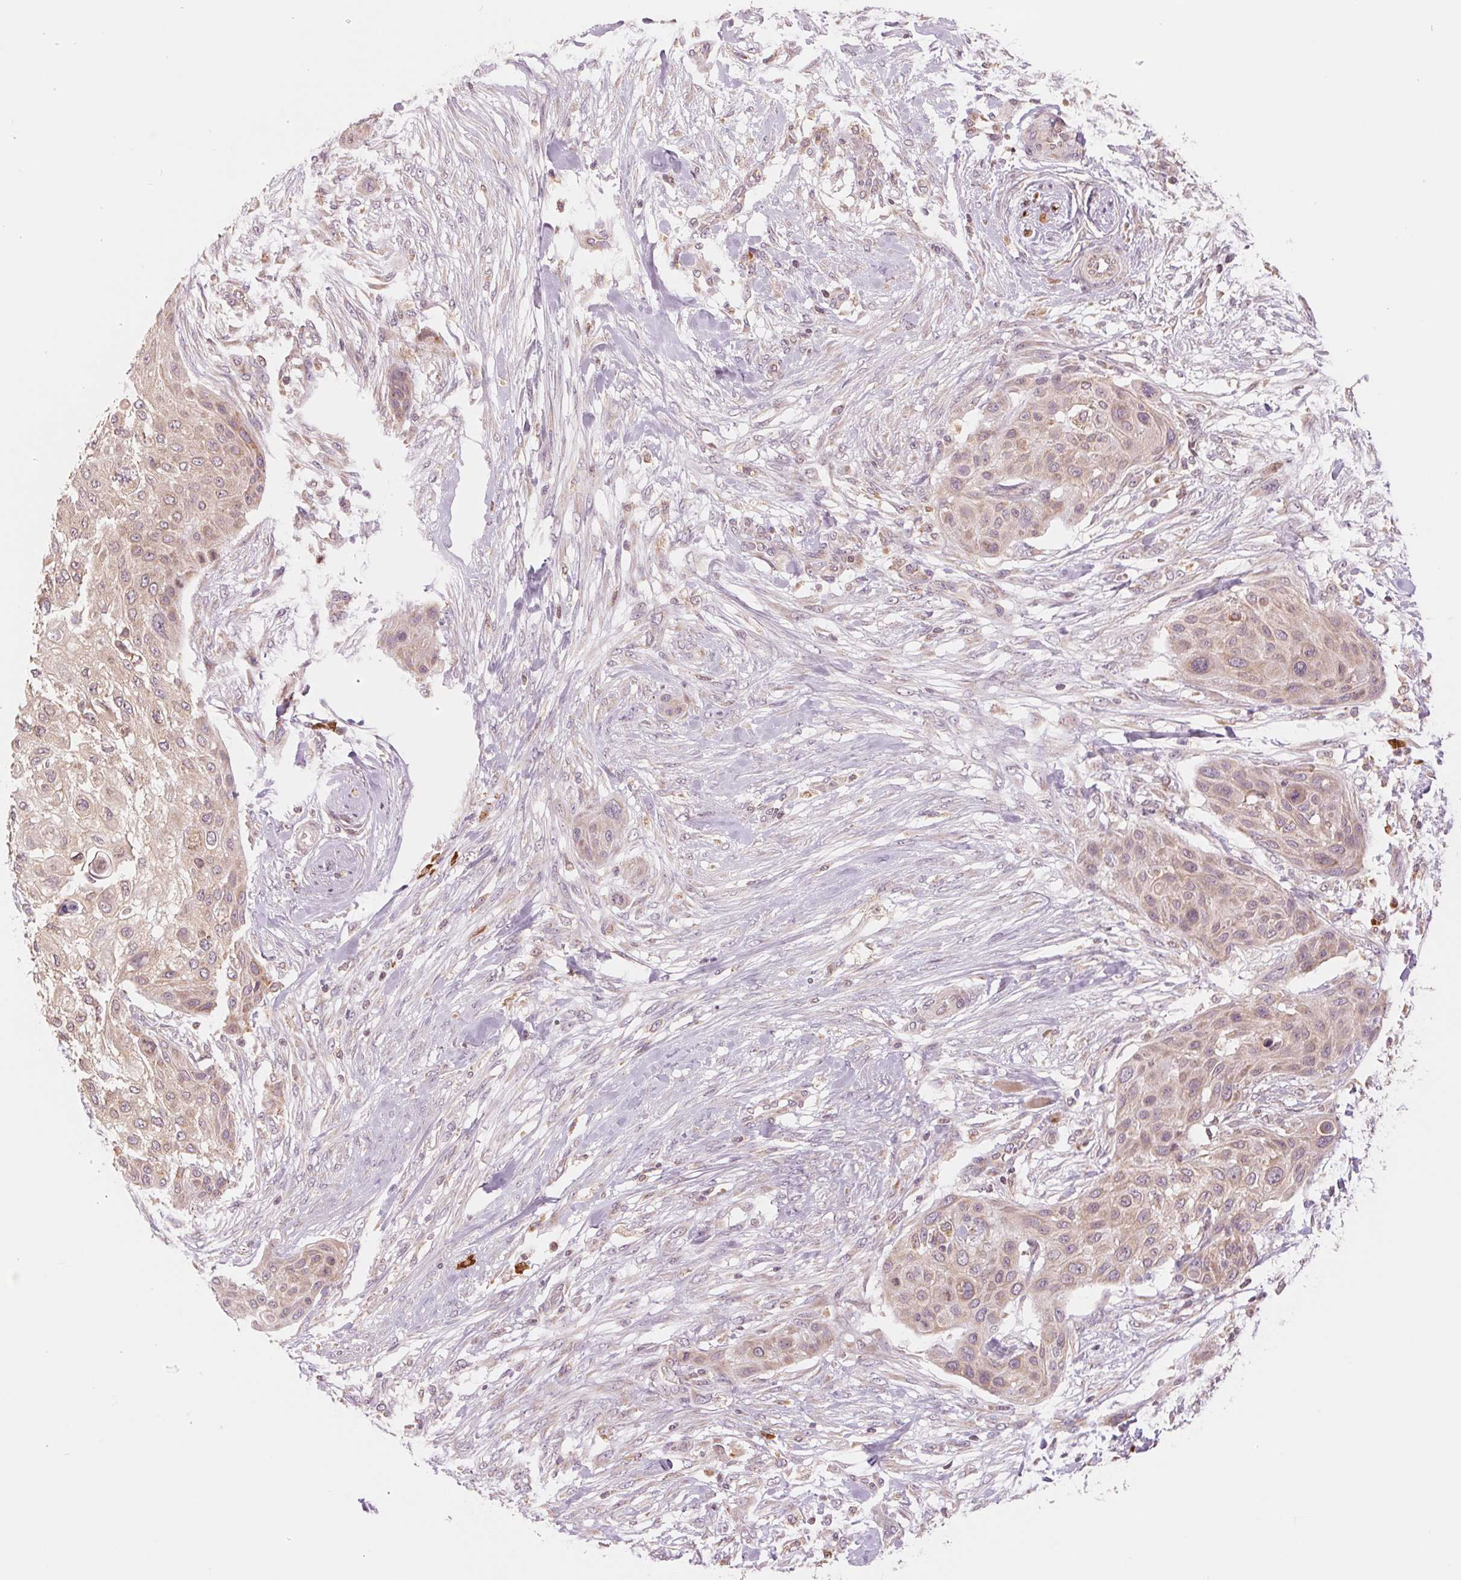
{"staining": {"intensity": "weak", "quantity": ">75%", "location": "cytoplasmic/membranous"}, "tissue": "skin cancer", "cell_type": "Tumor cells", "image_type": "cancer", "snomed": [{"axis": "morphology", "description": "Squamous cell carcinoma, NOS"}, {"axis": "topography", "description": "Skin"}], "caption": "This is an image of IHC staining of skin cancer, which shows weak expression in the cytoplasmic/membranous of tumor cells.", "gene": "TECR", "patient": {"sex": "female", "age": 87}}